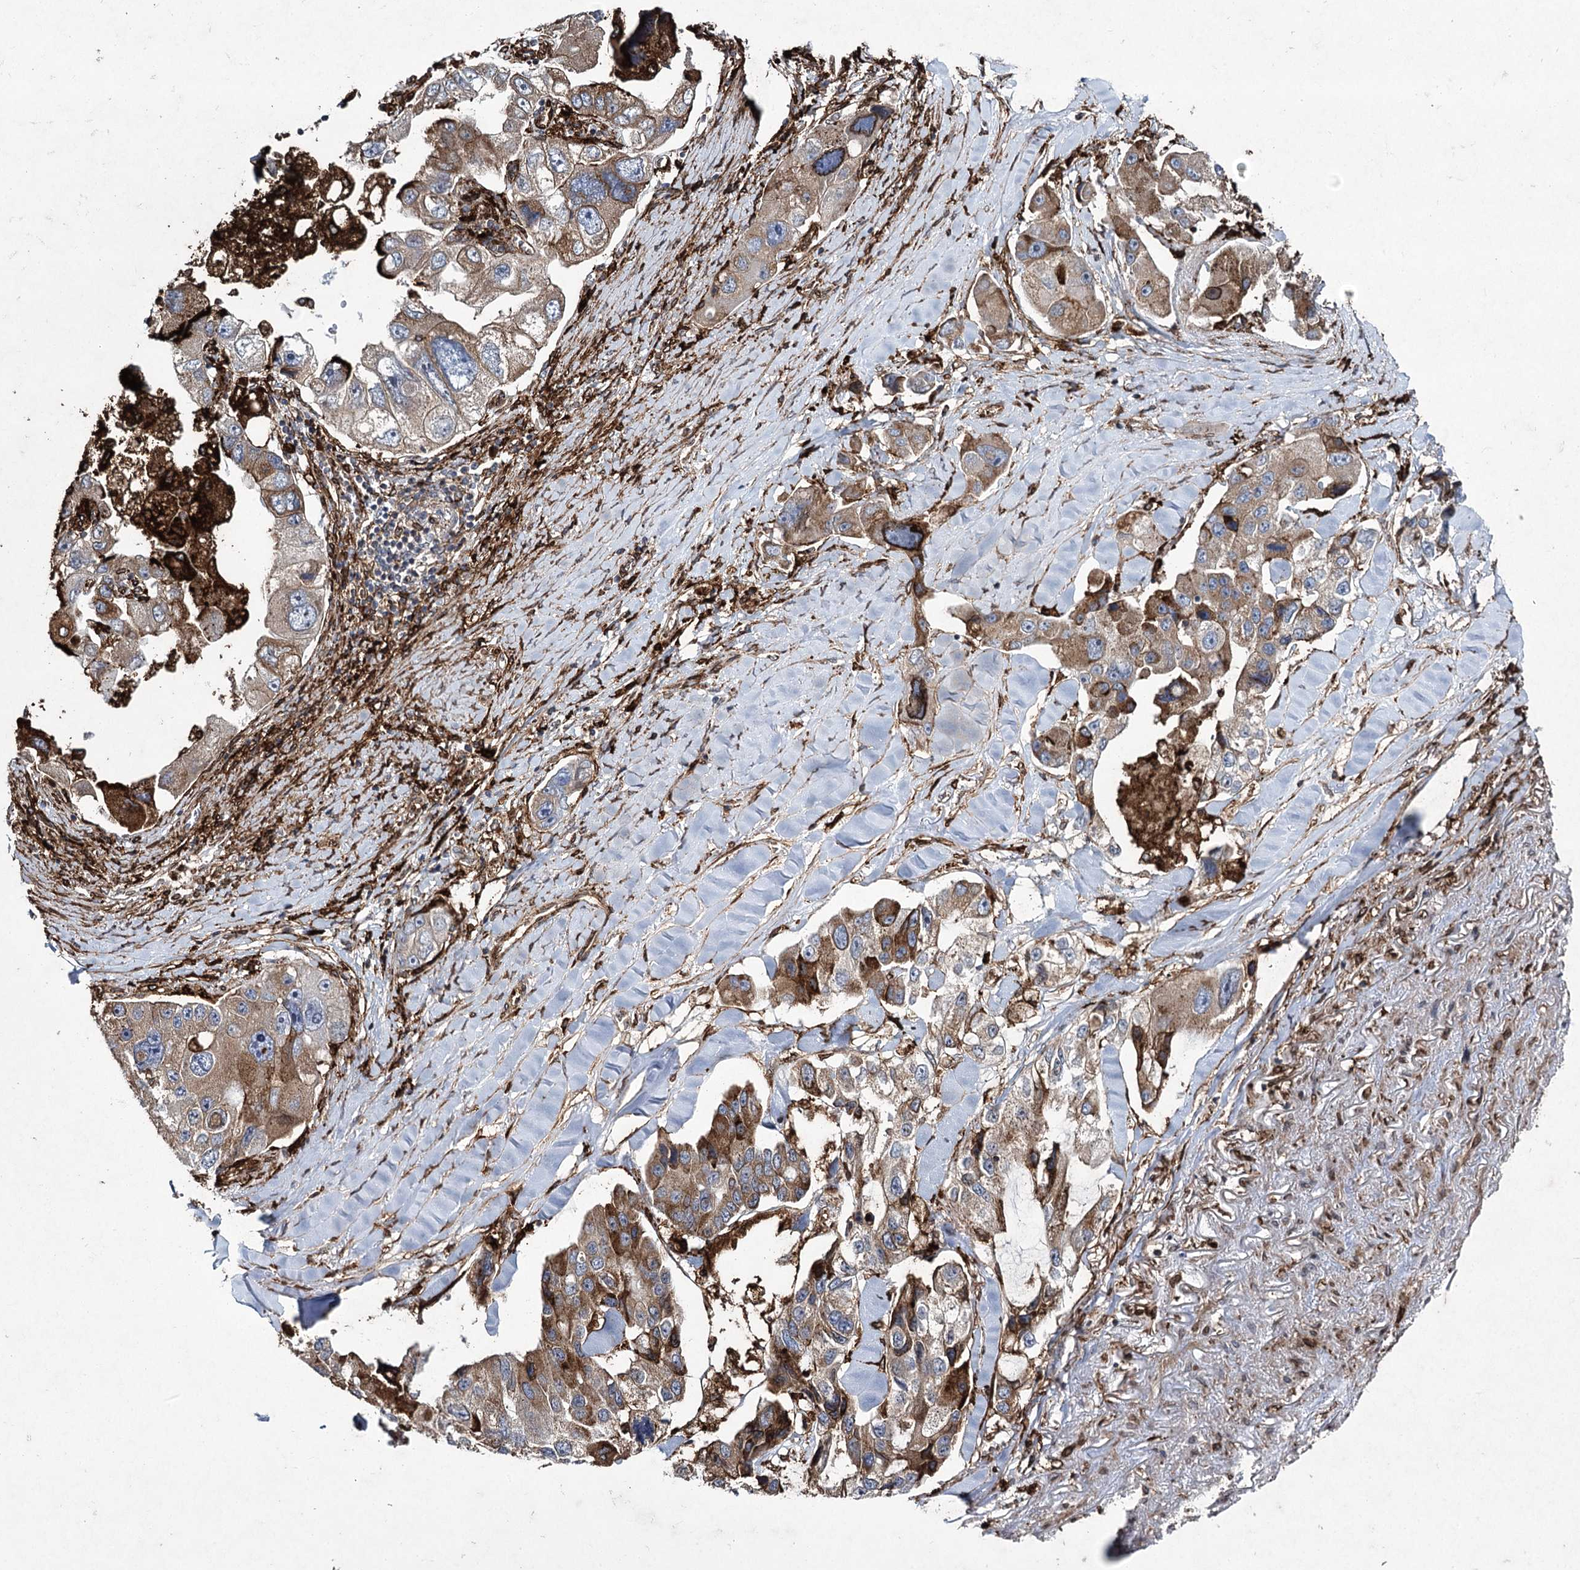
{"staining": {"intensity": "moderate", "quantity": ">75%", "location": "cytoplasmic/membranous"}, "tissue": "lung cancer", "cell_type": "Tumor cells", "image_type": "cancer", "snomed": [{"axis": "morphology", "description": "Adenocarcinoma, NOS"}, {"axis": "topography", "description": "Lung"}], "caption": "A brown stain labels moderate cytoplasmic/membranous staining of a protein in lung adenocarcinoma tumor cells.", "gene": "DCUN1D4", "patient": {"sex": "female", "age": 54}}